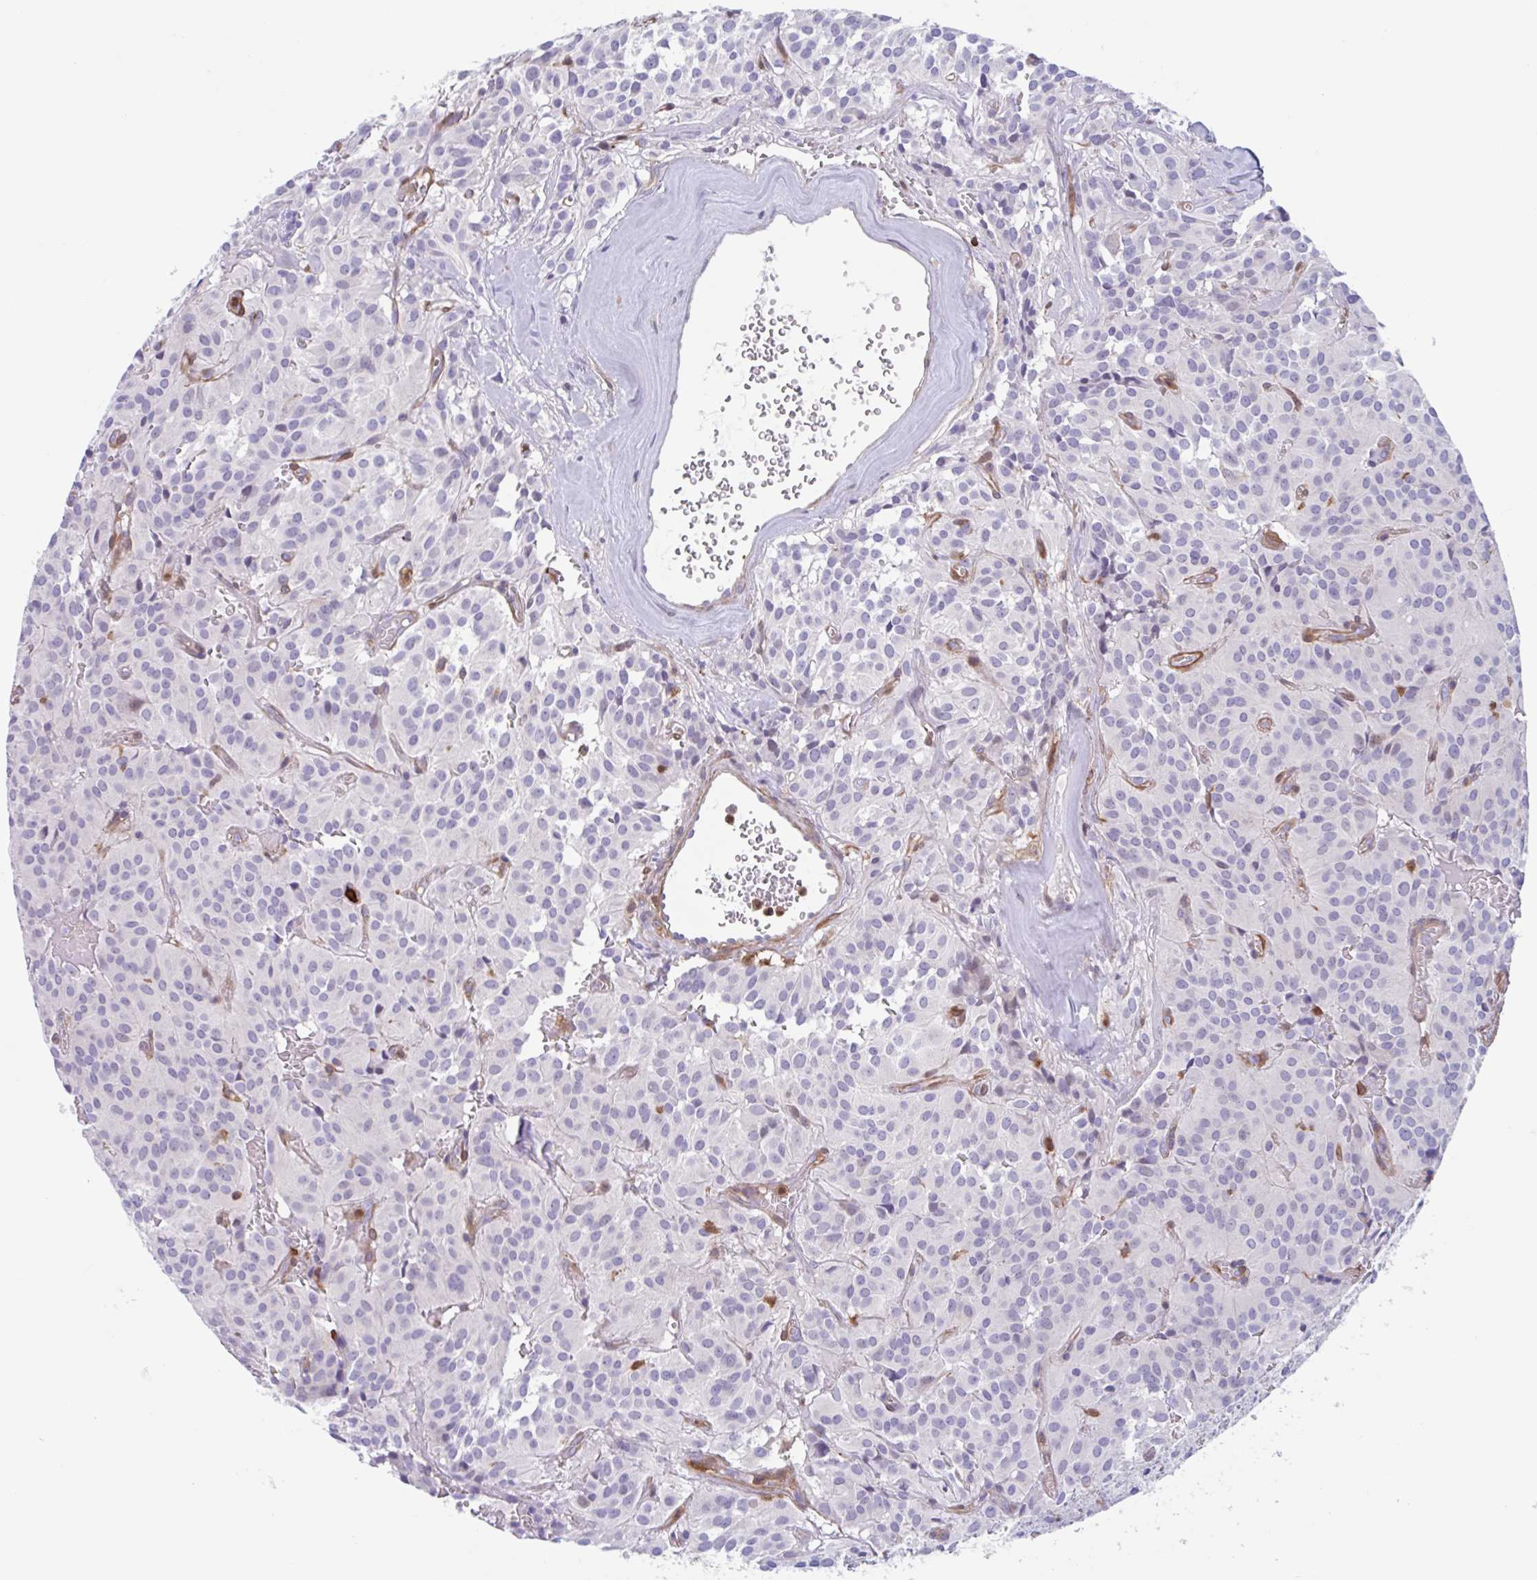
{"staining": {"intensity": "negative", "quantity": "none", "location": "none"}, "tissue": "glioma", "cell_type": "Tumor cells", "image_type": "cancer", "snomed": [{"axis": "morphology", "description": "Glioma, malignant, Low grade"}, {"axis": "topography", "description": "Brain"}], "caption": "Human malignant low-grade glioma stained for a protein using immunohistochemistry (IHC) shows no expression in tumor cells.", "gene": "EFHD1", "patient": {"sex": "male", "age": 42}}